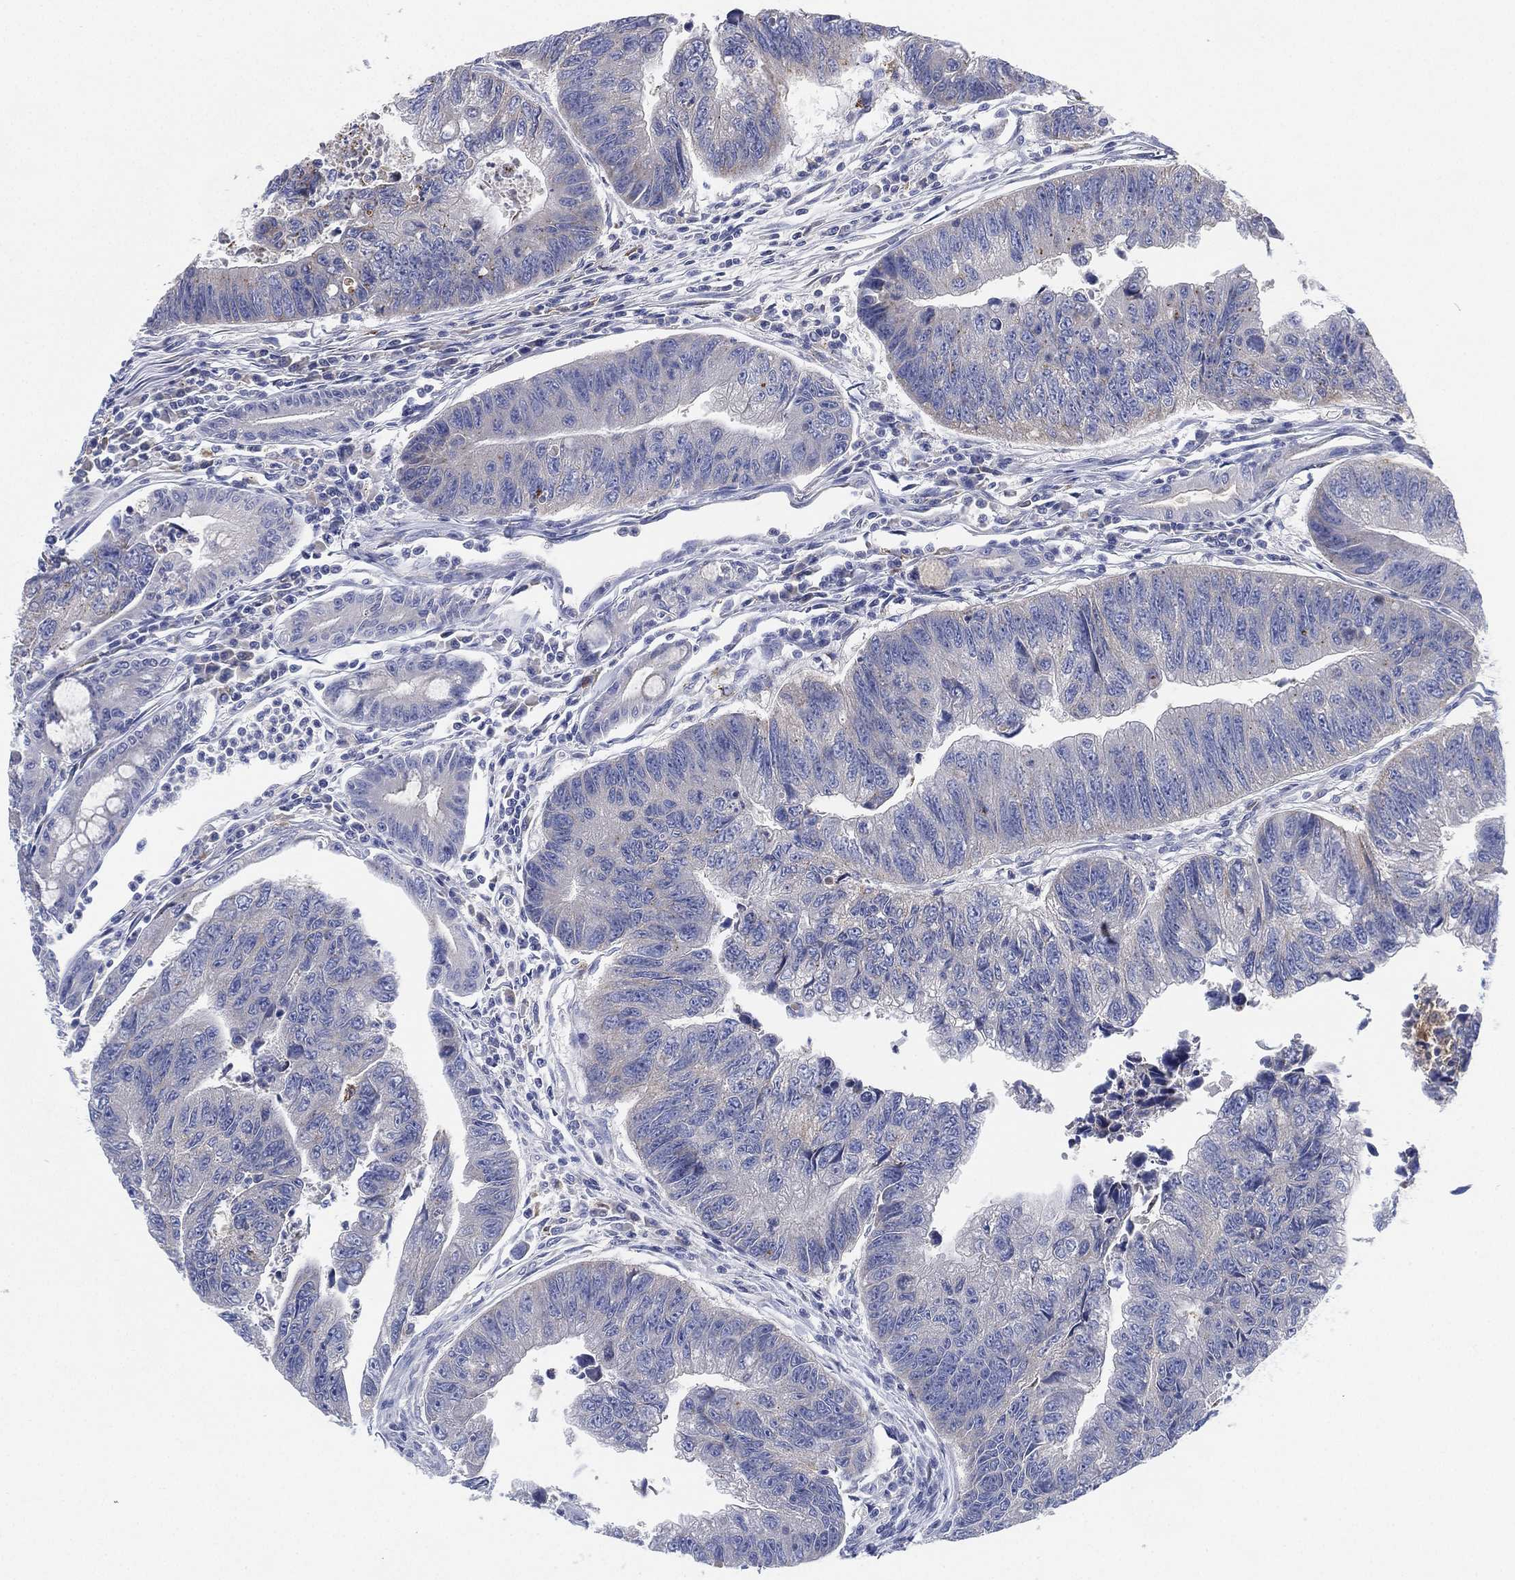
{"staining": {"intensity": "negative", "quantity": "none", "location": "none"}, "tissue": "colorectal cancer", "cell_type": "Tumor cells", "image_type": "cancer", "snomed": [{"axis": "morphology", "description": "Adenocarcinoma, NOS"}, {"axis": "topography", "description": "Colon"}], "caption": "The immunohistochemistry image has no significant expression in tumor cells of colorectal cancer (adenocarcinoma) tissue. (Brightfield microscopy of DAB immunohistochemistry (IHC) at high magnification).", "gene": "GALNS", "patient": {"sex": "female", "age": 65}}